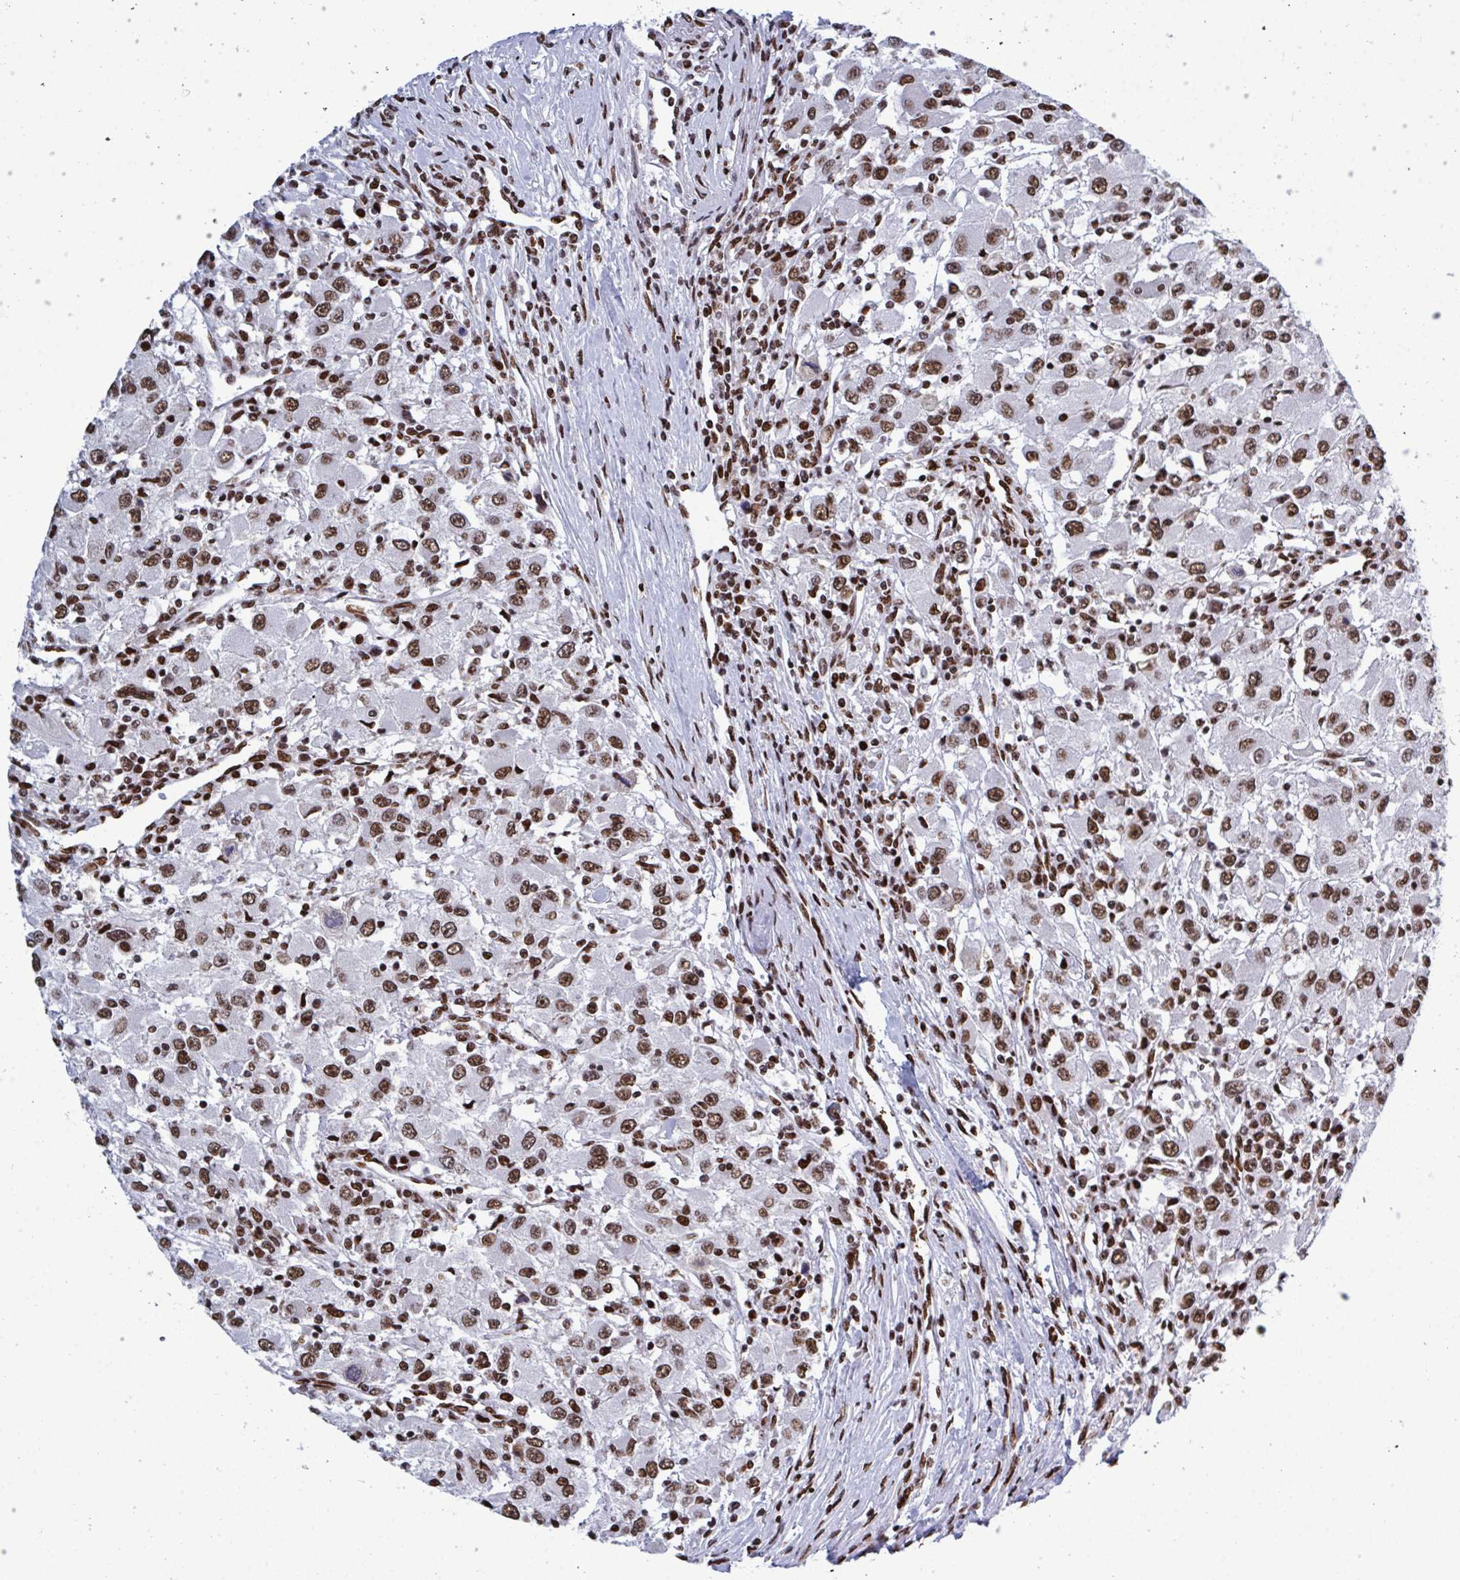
{"staining": {"intensity": "strong", "quantity": ">75%", "location": "nuclear"}, "tissue": "renal cancer", "cell_type": "Tumor cells", "image_type": "cancer", "snomed": [{"axis": "morphology", "description": "Adenocarcinoma, NOS"}, {"axis": "topography", "description": "Kidney"}], "caption": "The immunohistochemical stain highlights strong nuclear staining in tumor cells of renal adenocarcinoma tissue.", "gene": "ZNF607", "patient": {"sex": "female", "age": 67}}